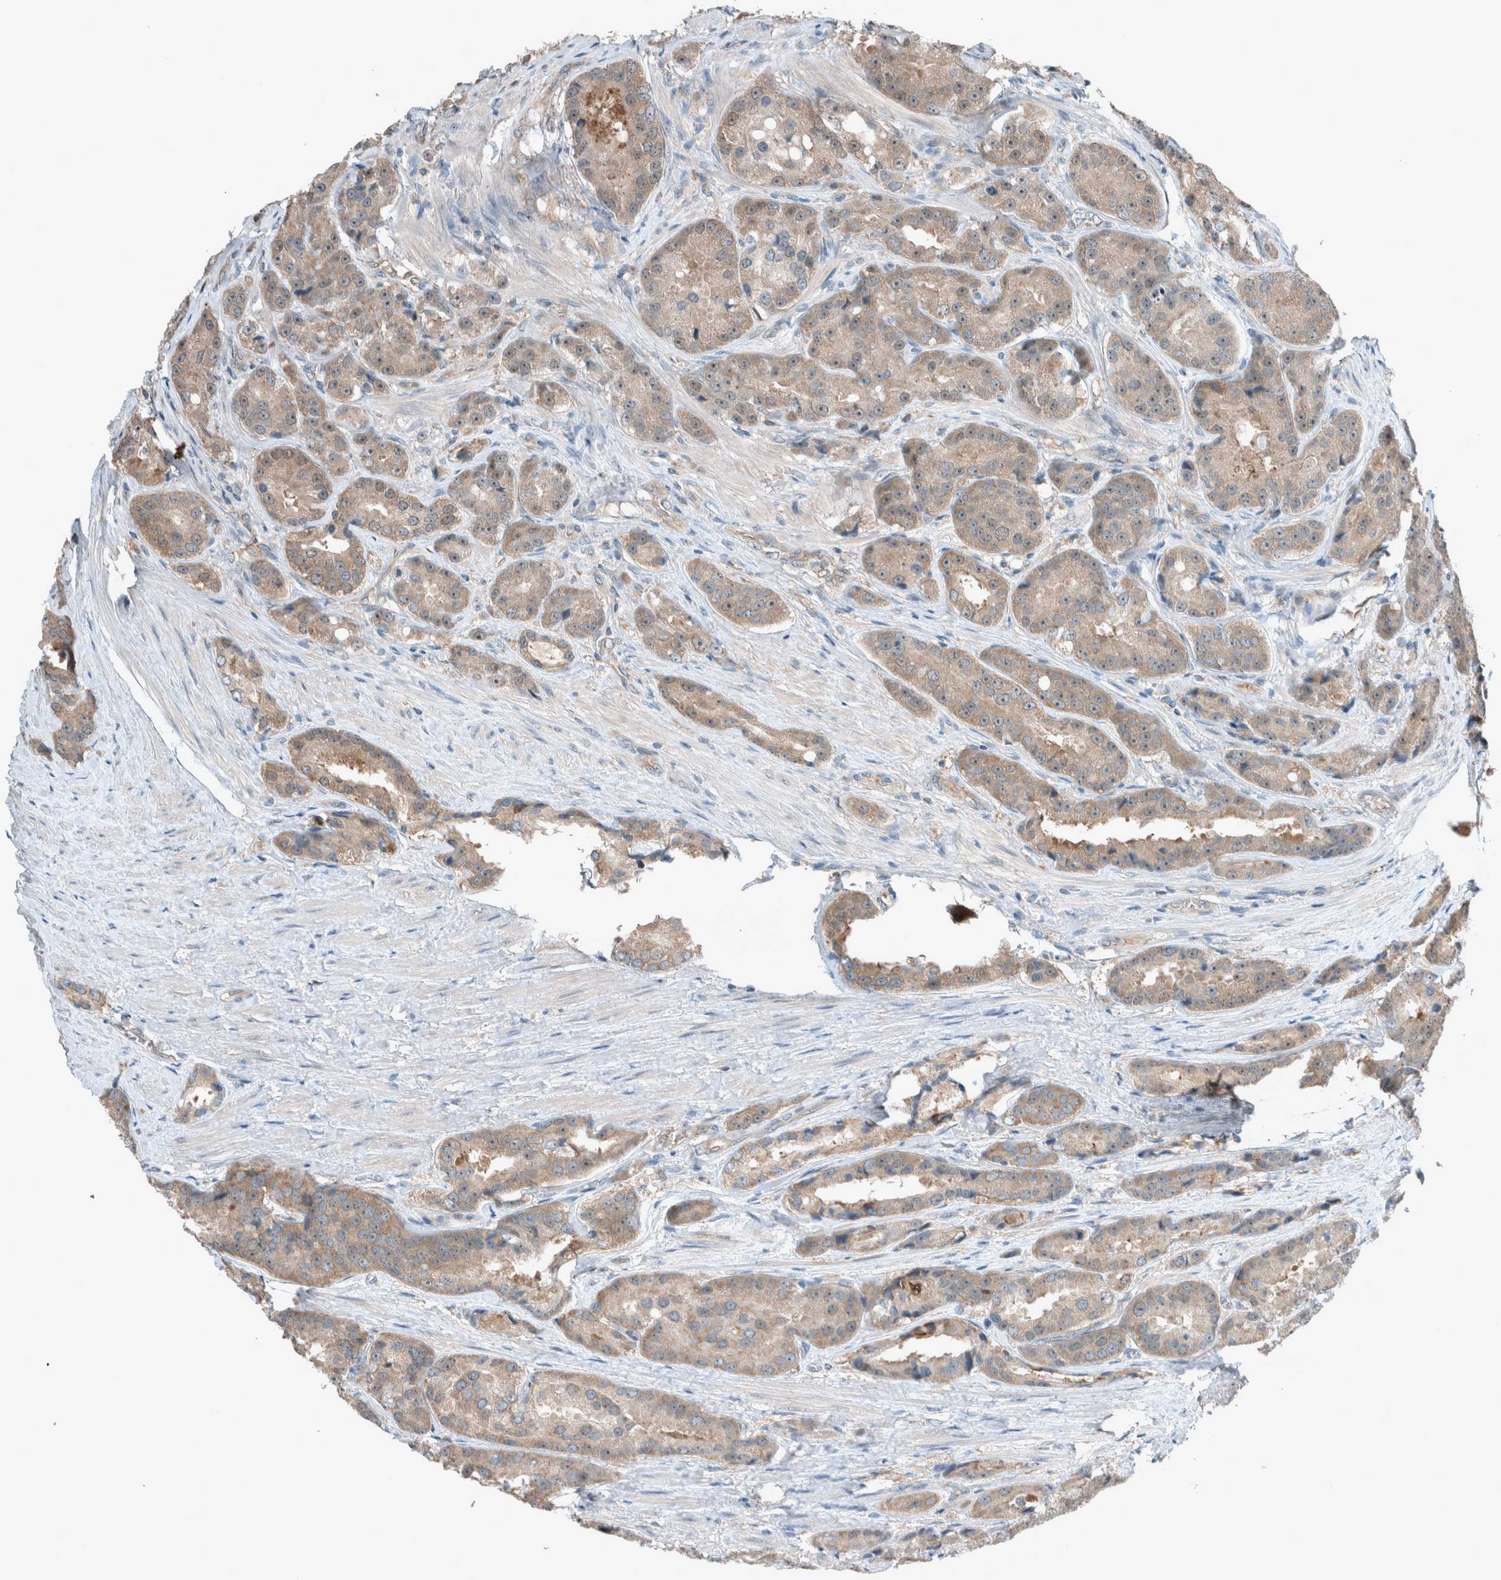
{"staining": {"intensity": "weak", "quantity": ">75%", "location": "cytoplasmic/membranous"}, "tissue": "prostate cancer", "cell_type": "Tumor cells", "image_type": "cancer", "snomed": [{"axis": "morphology", "description": "Adenocarcinoma, High grade"}, {"axis": "topography", "description": "Prostate"}], "caption": "The image demonstrates immunohistochemical staining of high-grade adenocarcinoma (prostate). There is weak cytoplasmic/membranous positivity is seen in about >75% of tumor cells.", "gene": "RALGDS", "patient": {"sex": "male", "age": 60}}